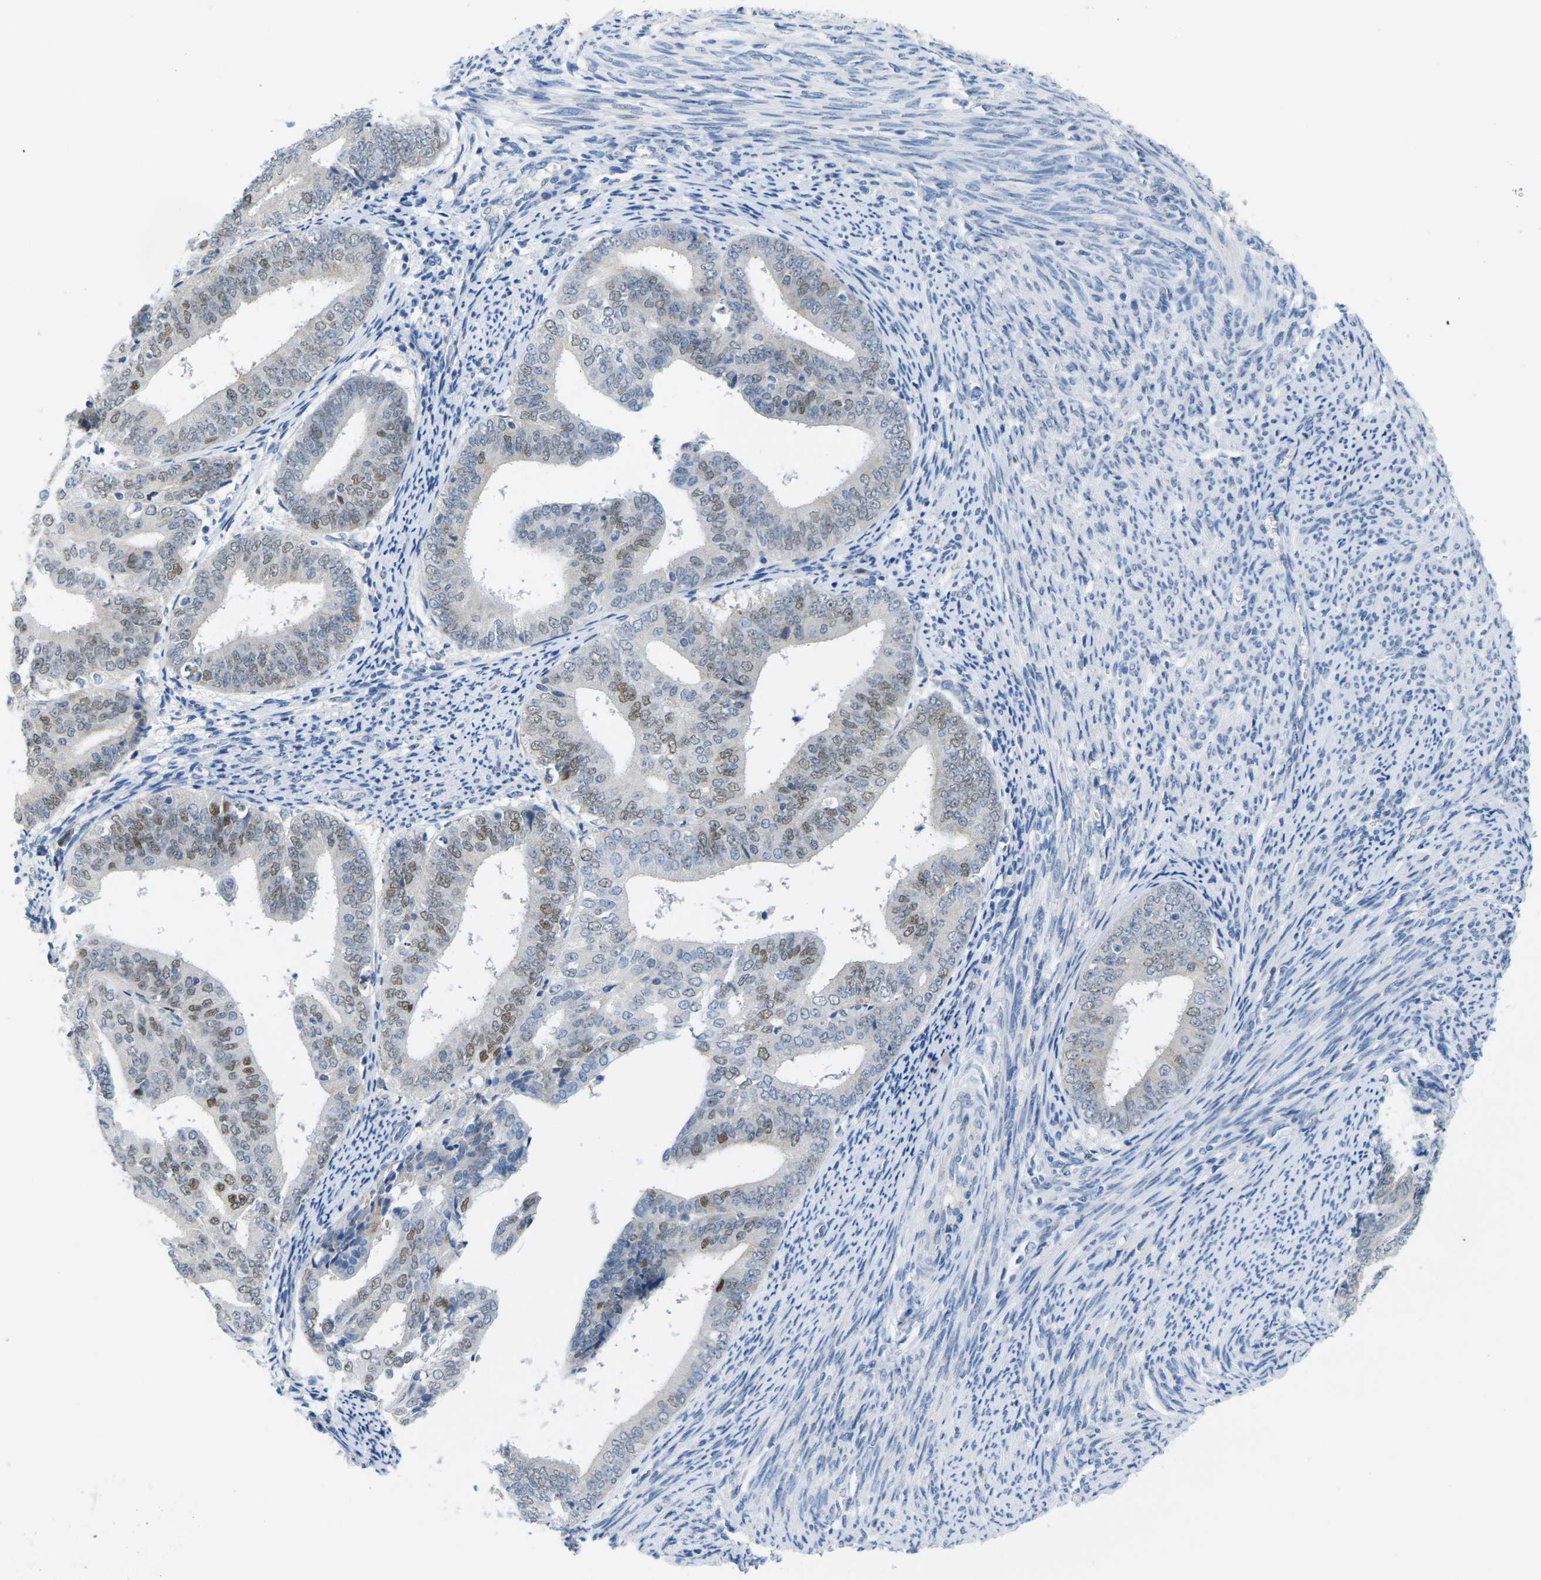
{"staining": {"intensity": "moderate", "quantity": "25%-75%", "location": "nuclear"}, "tissue": "endometrial cancer", "cell_type": "Tumor cells", "image_type": "cancer", "snomed": [{"axis": "morphology", "description": "Adenocarcinoma, NOS"}, {"axis": "topography", "description": "Endometrium"}], "caption": "Immunohistochemical staining of human endometrial cancer exhibits medium levels of moderate nuclear expression in approximately 25%-75% of tumor cells. (DAB IHC with brightfield microscopy, high magnification).", "gene": "CDK2", "patient": {"sex": "female", "age": 63}}